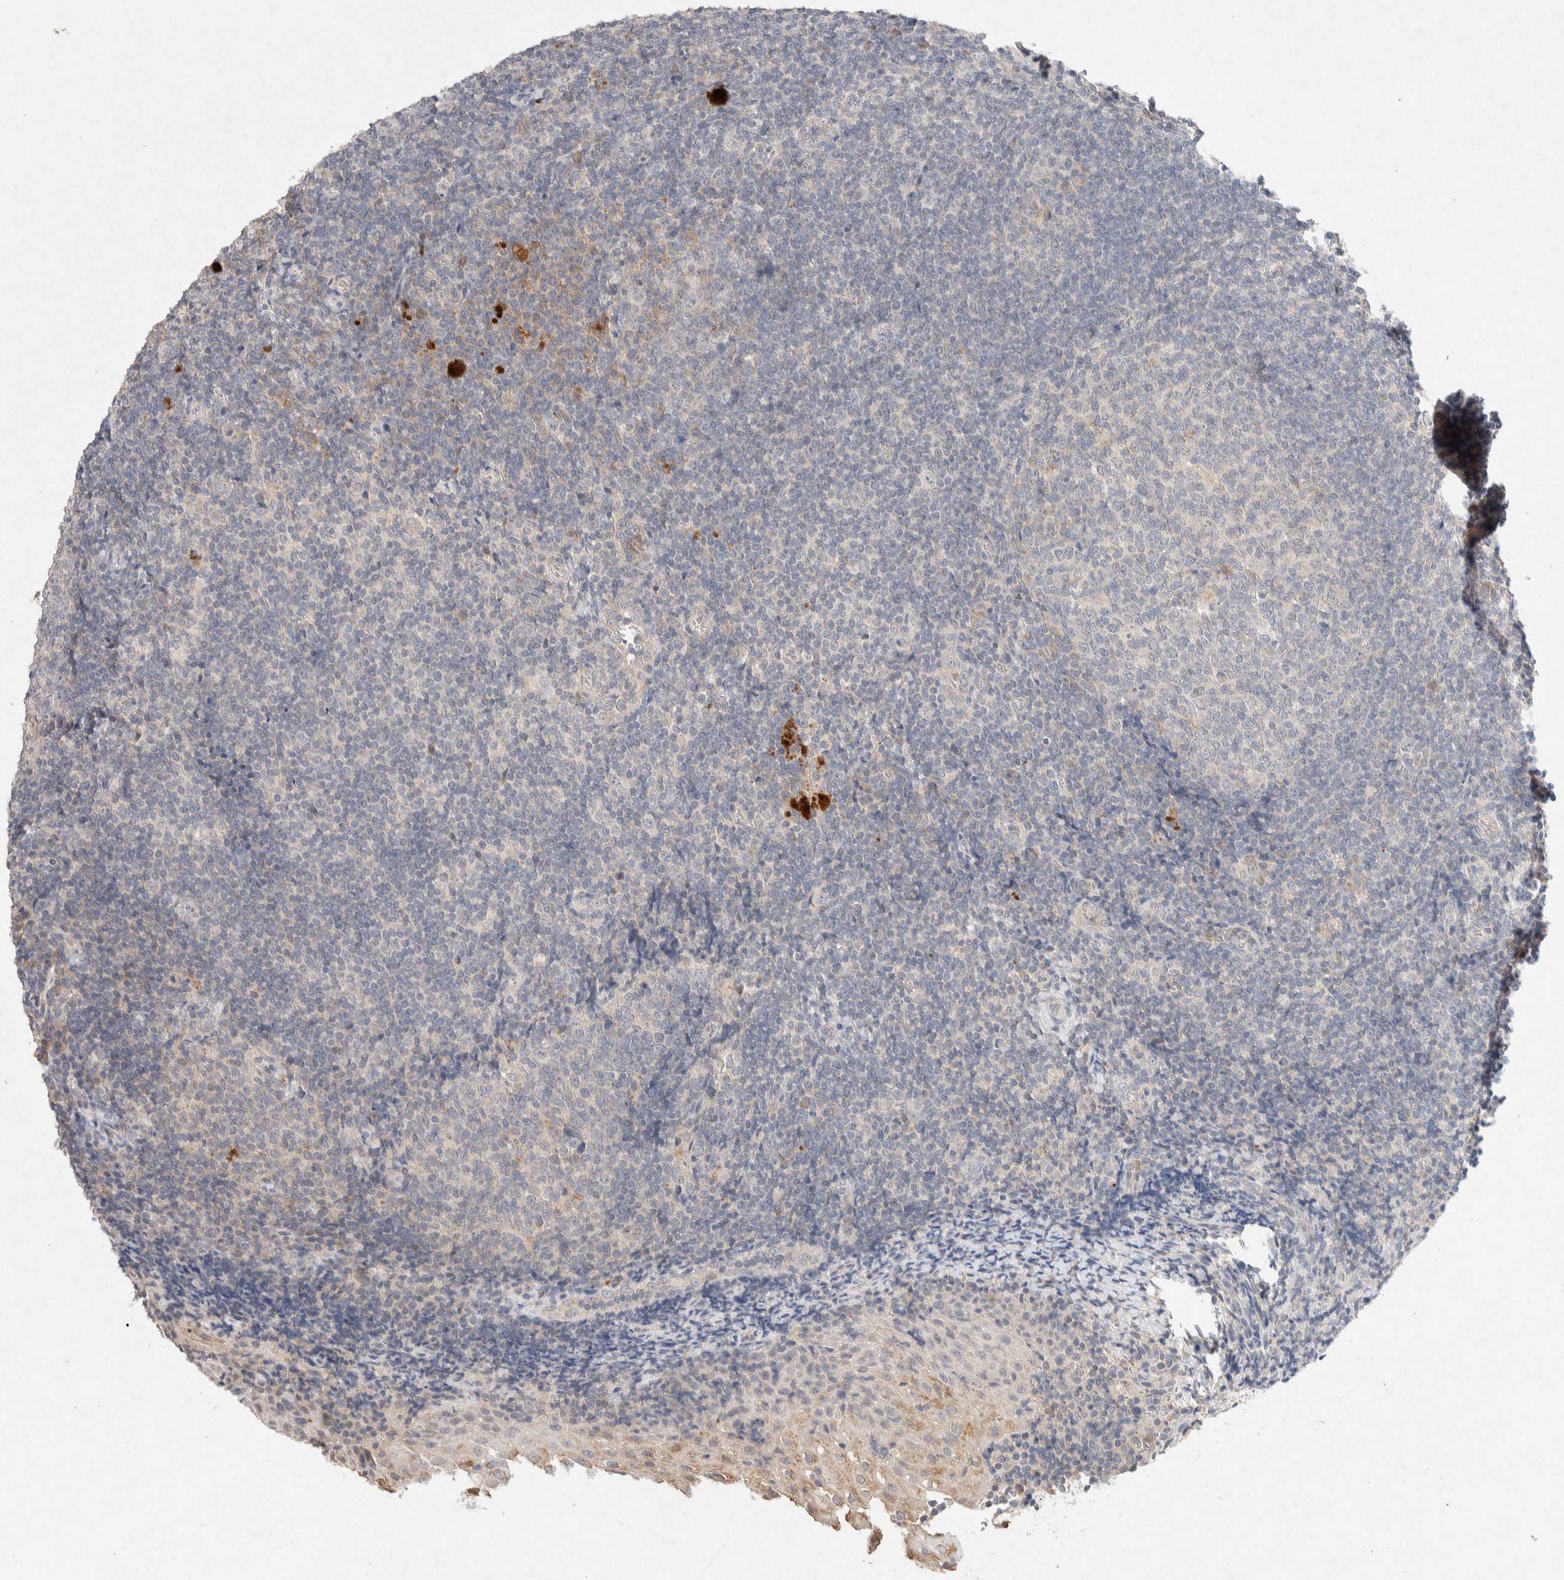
{"staining": {"intensity": "negative", "quantity": "none", "location": "none"}, "tissue": "tonsil", "cell_type": "Germinal center cells", "image_type": "normal", "snomed": [{"axis": "morphology", "description": "Normal tissue, NOS"}, {"axis": "topography", "description": "Tonsil"}], "caption": "This is an immunohistochemistry (IHC) photomicrograph of benign tonsil. There is no positivity in germinal center cells.", "gene": "GNAI1", "patient": {"sex": "male", "age": 37}}